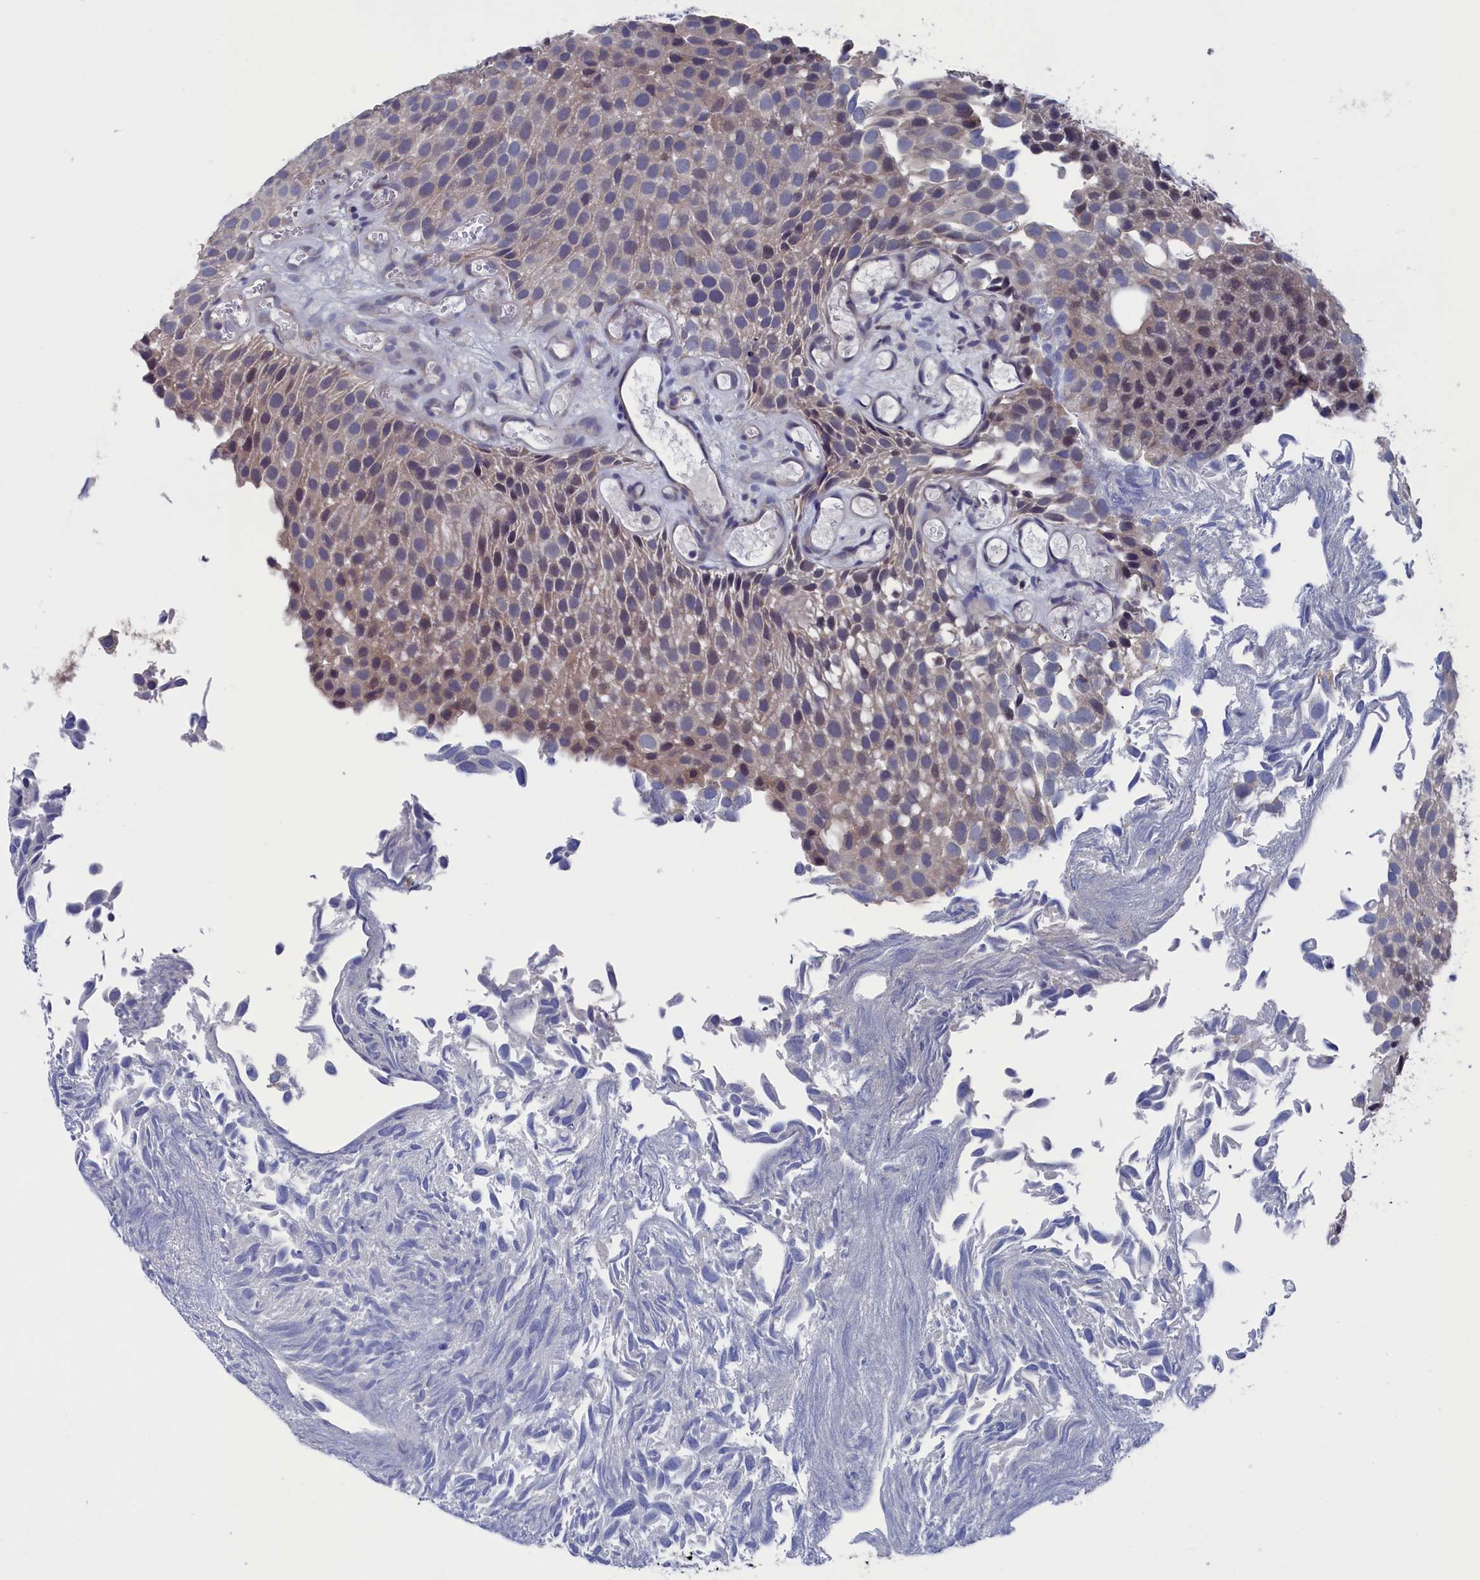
{"staining": {"intensity": "weak", "quantity": "25%-75%", "location": "cytoplasmic/membranous"}, "tissue": "urothelial cancer", "cell_type": "Tumor cells", "image_type": "cancer", "snomed": [{"axis": "morphology", "description": "Urothelial carcinoma, Low grade"}, {"axis": "topography", "description": "Urinary bladder"}], "caption": "Low-grade urothelial carcinoma stained with a protein marker demonstrates weak staining in tumor cells.", "gene": "SPATA13", "patient": {"sex": "male", "age": 89}}